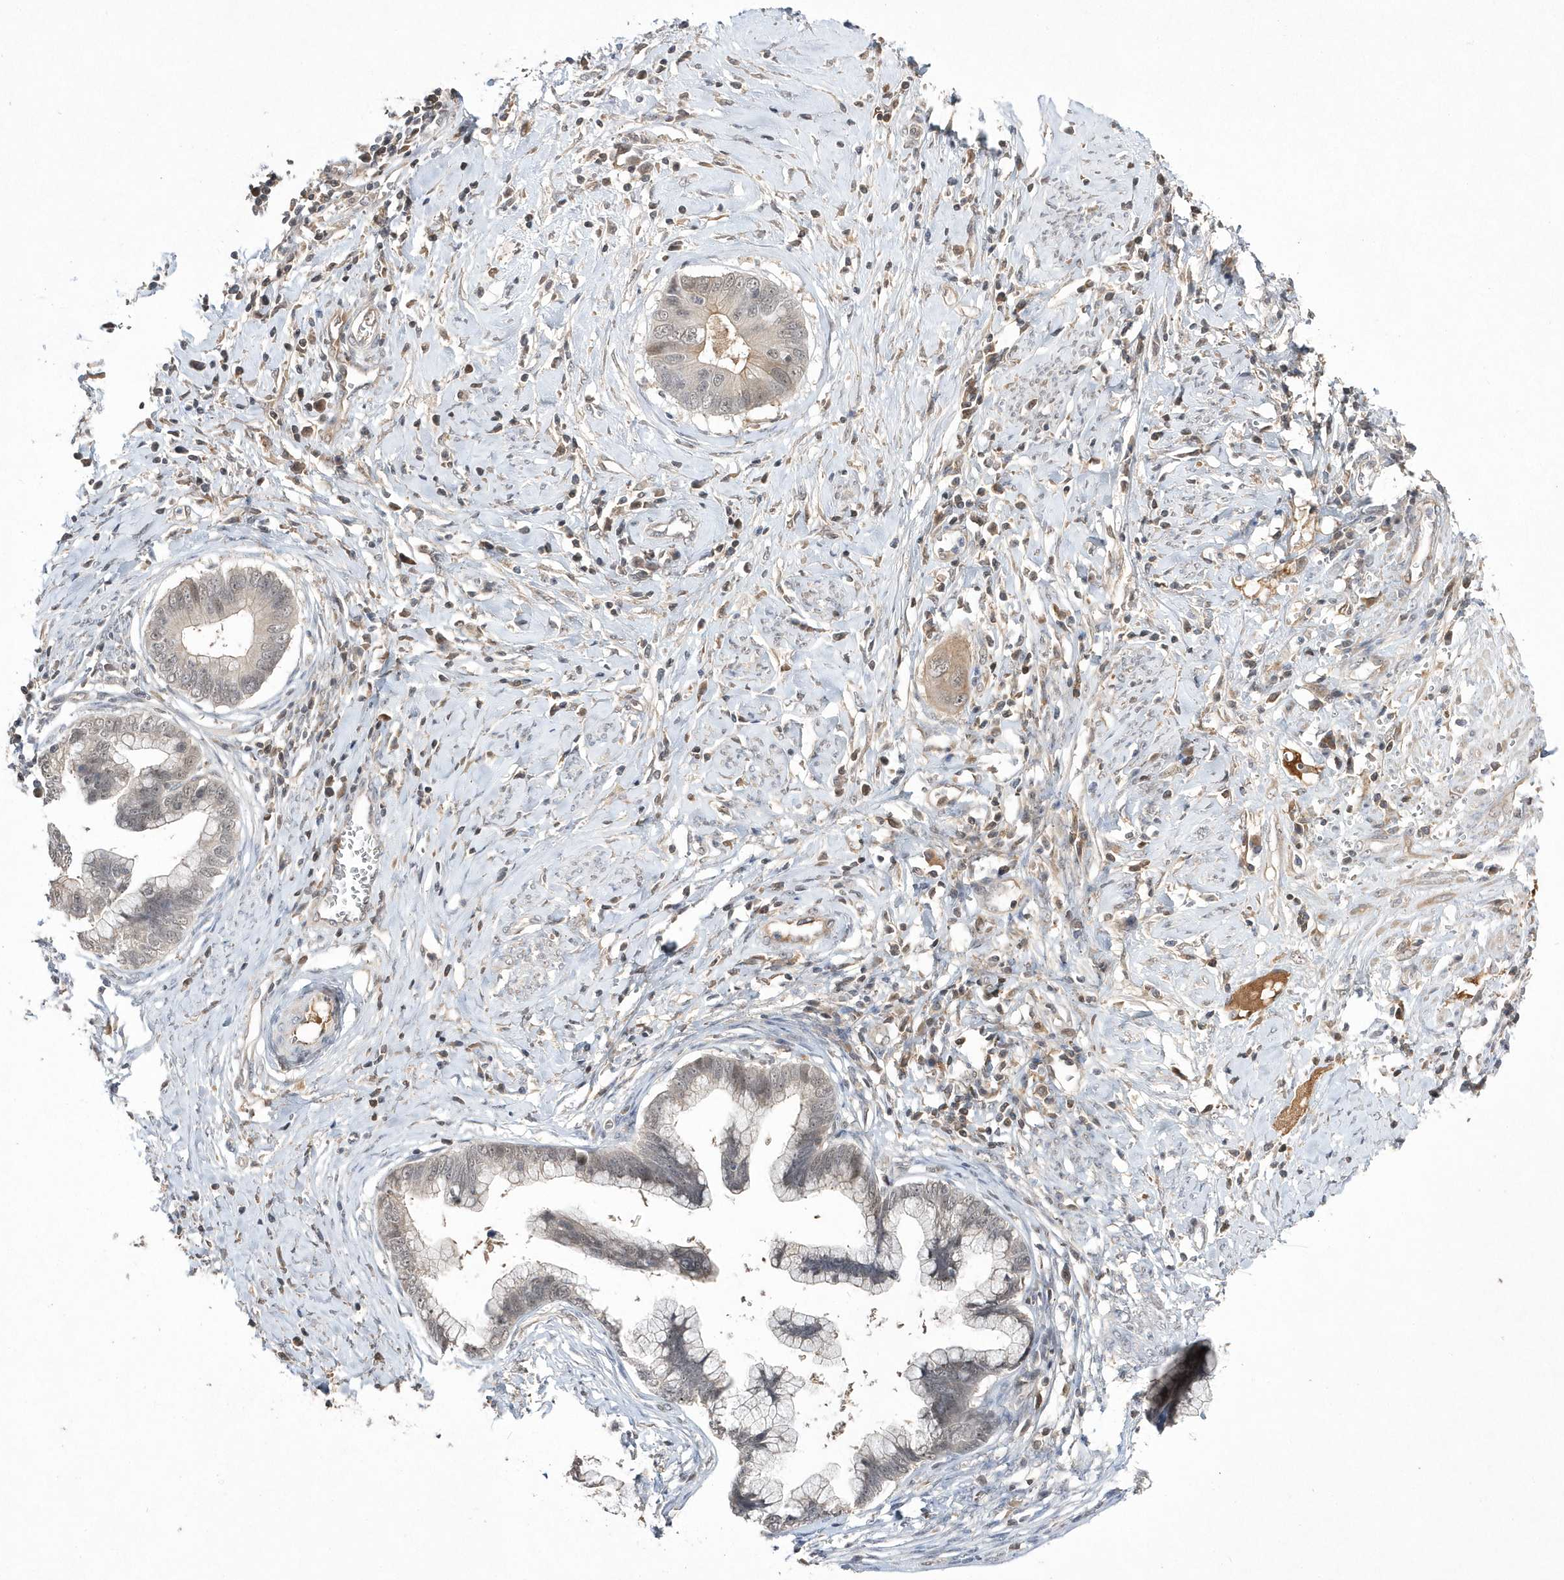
{"staining": {"intensity": "weak", "quantity": "<25%", "location": "nuclear"}, "tissue": "cervical cancer", "cell_type": "Tumor cells", "image_type": "cancer", "snomed": [{"axis": "morphology", "description": "Adenocarcinoma, NOS"}, {"axis": "topography", "description": "Cervix"}], "caption": "A photomicrograph of adenocarcinoma (cervical) stained for a protein displays no brown staining in tumor cells.", "gene": "TMEM132B", "patient": {"sex": "female", "age": 44}}